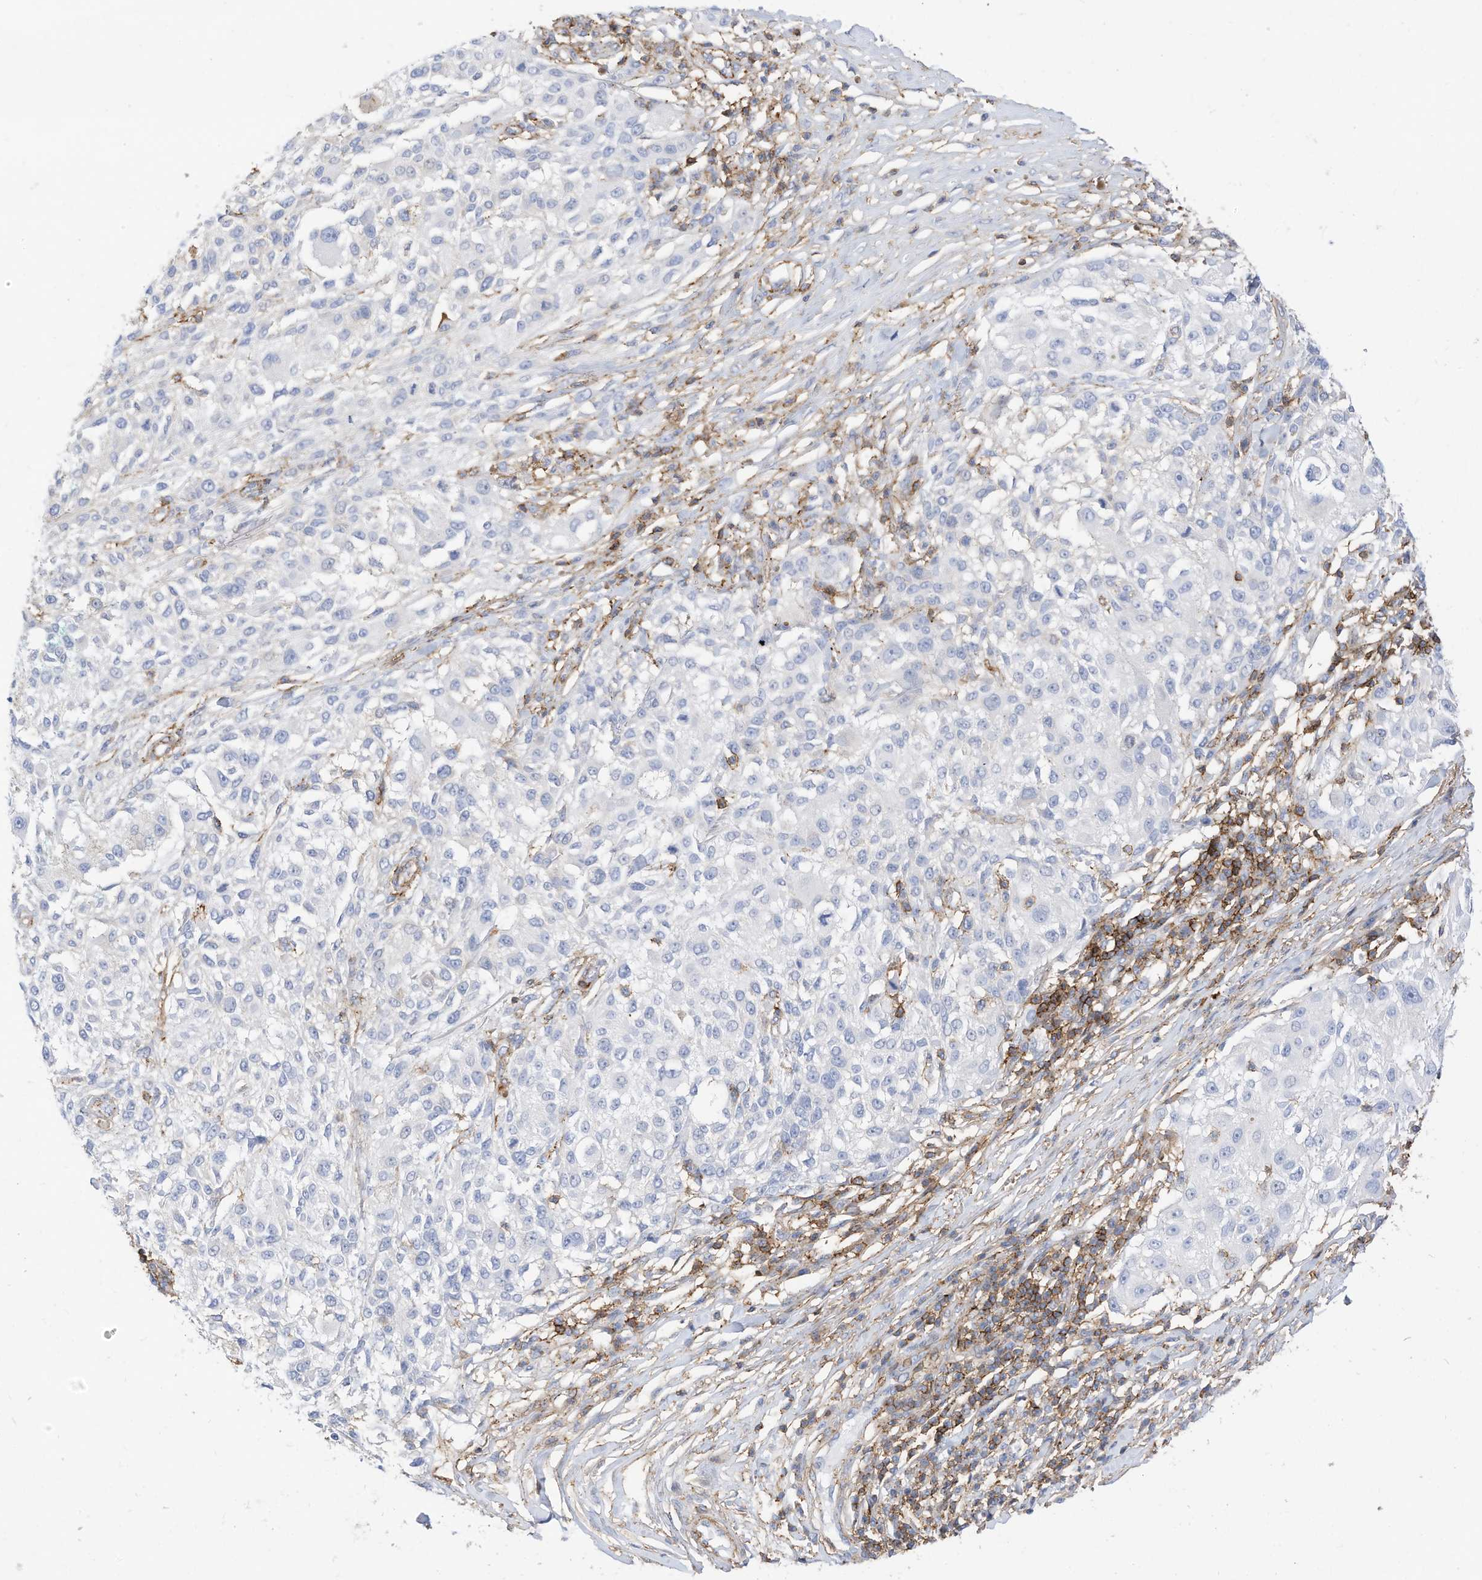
{"staining": {"intensity": "negative", "quantity": "none", "location": "none"}, "tissue": "melanoma", "cell_type": "Tumor cells", "image_type": "cancer", "snomed": [{"axis": "morphology", "description": "Necrosis, NOS"}, {"axis": "morphology", "description": "Malignant melanoma, NOS"}, {"axis": "topography", "description": "Skin"}], "caption": "An image of human malignant melanoma is negative for staining in tumor cells.", "gene": "TXNDC9", "patient": {"sex": "female", "age": 87}}